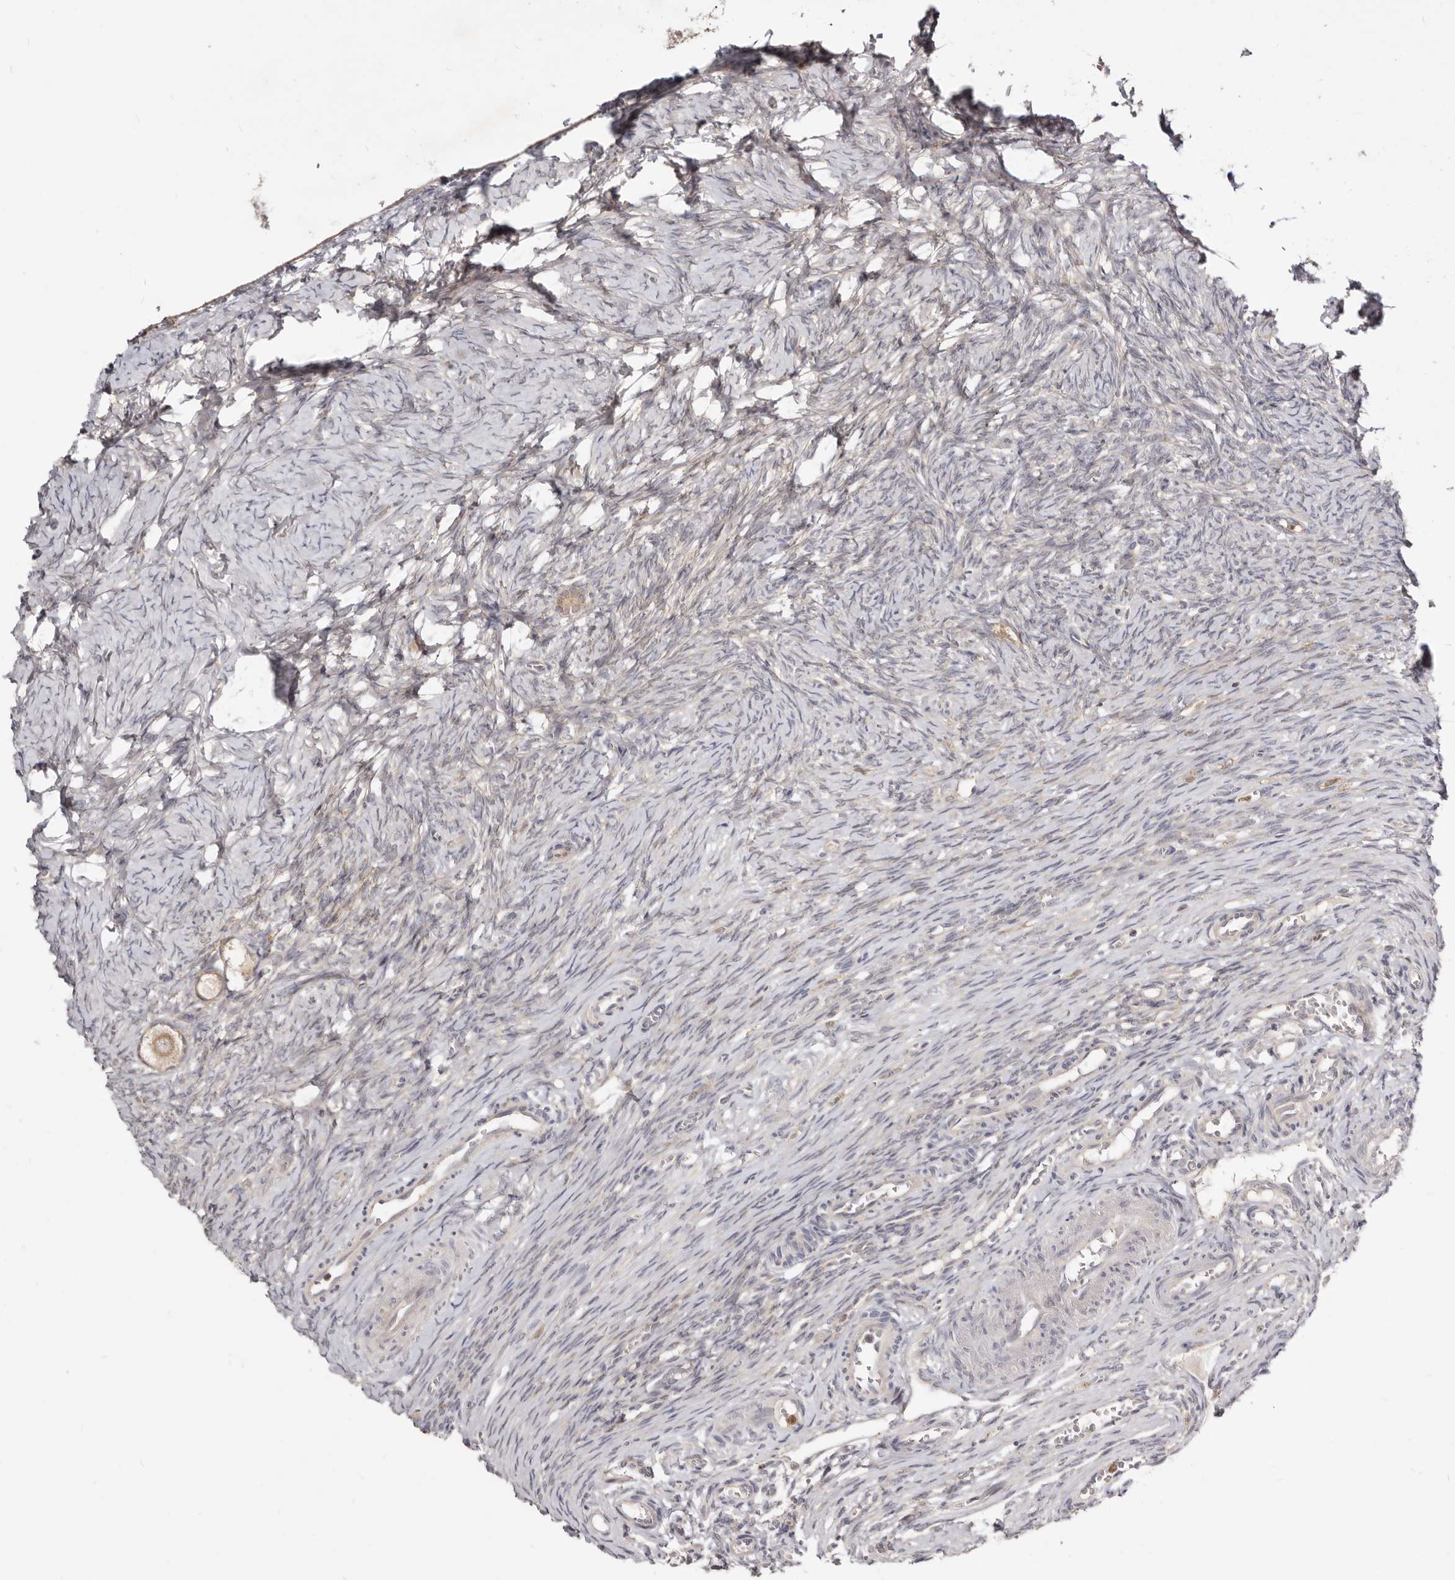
{"staining": {"intensity": "moderate", "quantity": ">75%", "location": "cytoplasmic/membranous"}, "tissue": "ovary", "cell_type": "Follicle cells", "image_type": "normal", "snomed": [{"axis": "morphology", "description": "Adenocarcinoma, NOS"}, {"axis": "topography", "description": "Endometrium"}], "caption": "Immunohistochemistry (IHC) (DAB (3,3'-diaminobenzidine)) staining of unremarkable human ovary shows moderate cytoplasmic/membranous protein staining in approximately >75% of follicle cells. (brown staining indicates protein expression, while blue staining denotes nuclei).", "gene": "TC2N", "patient": {"sex": "female", "age": 32}}